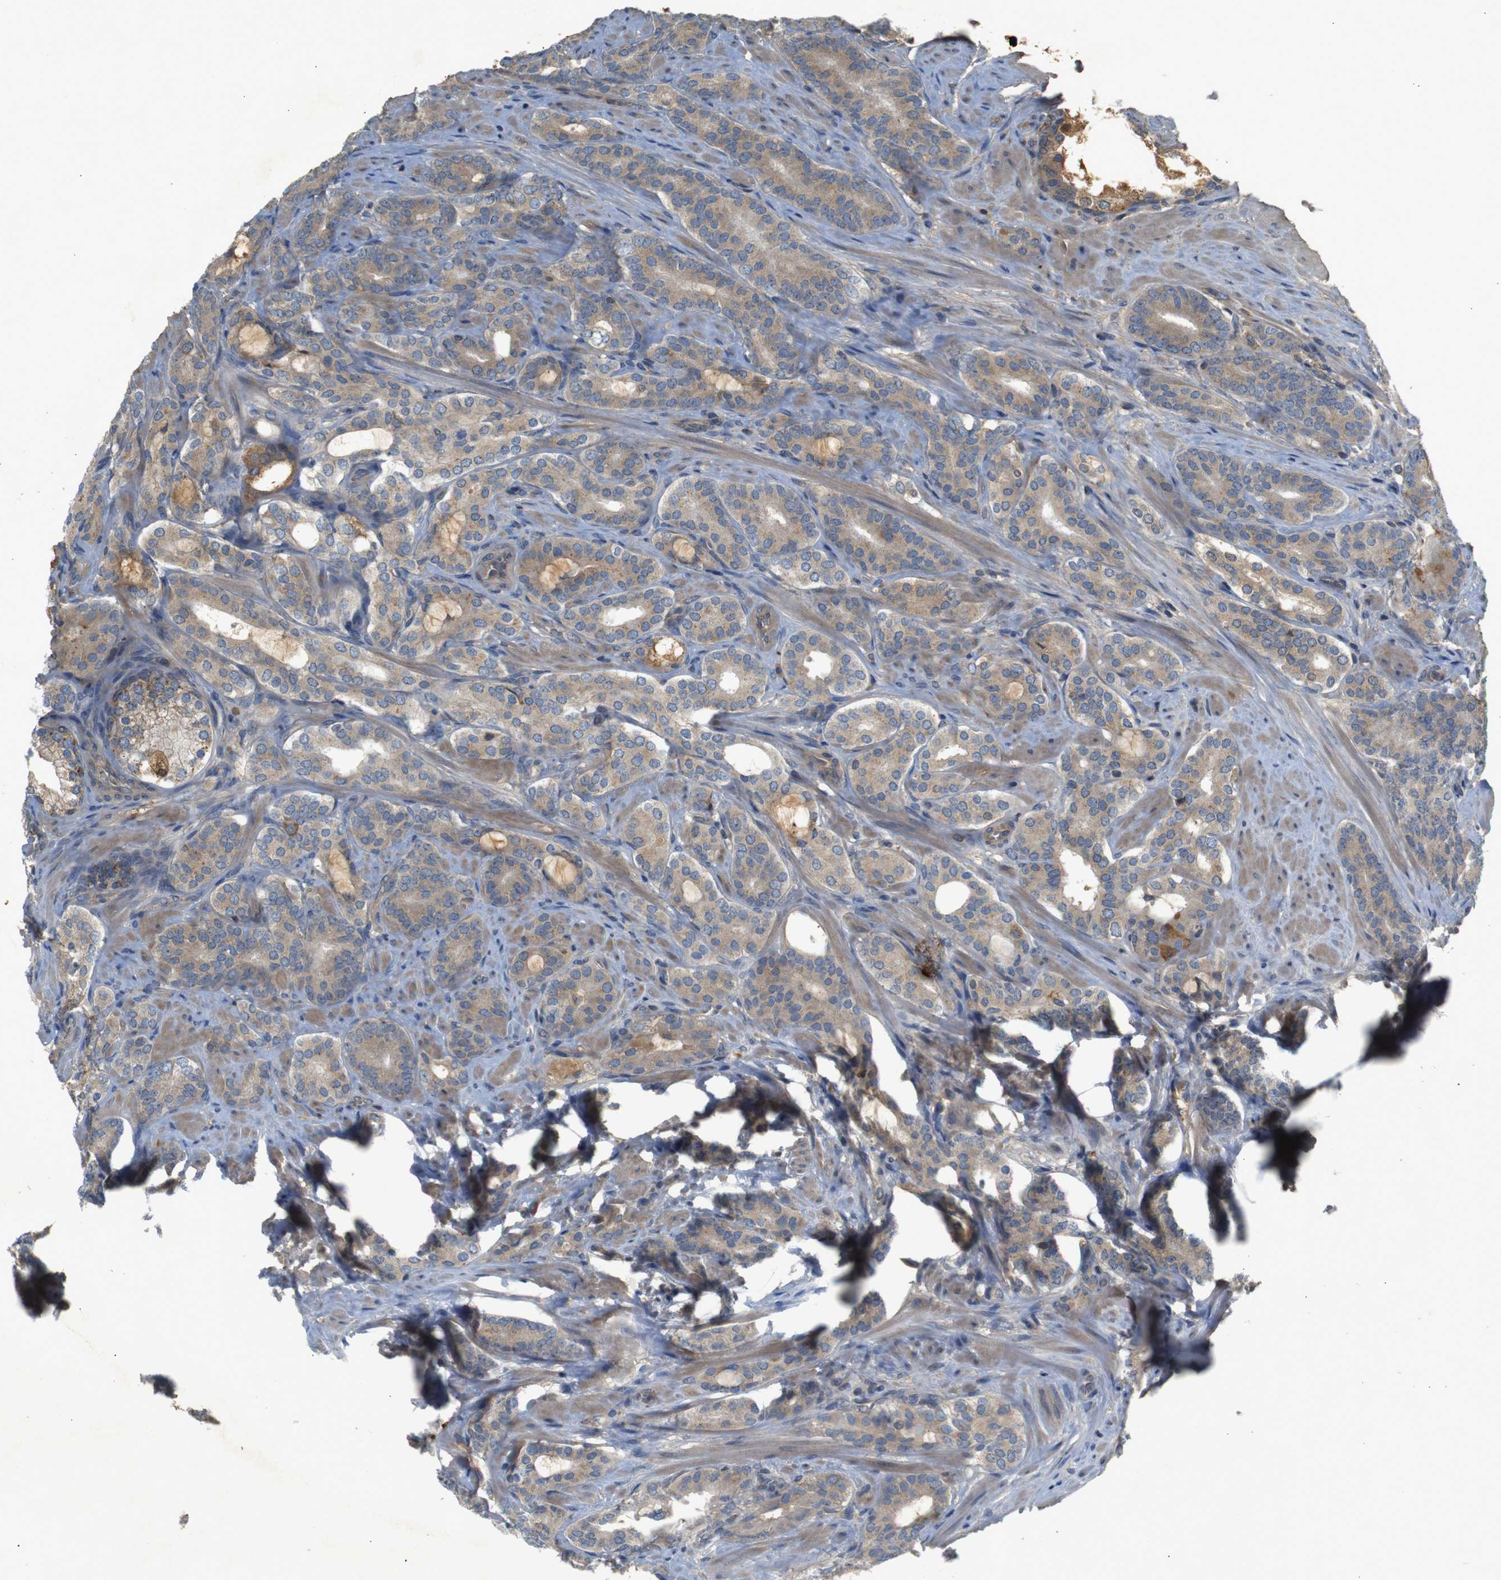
{"staining": {"intensity": "moderate", "quantity": ">75%", "location": "cytoplasmic/membranous"}, "tissue": "prostate cancer", "cell_type": "Tumor cells", "image_type": "cancer", "snomed": [{"axis": "morphology", "description": "Adenocarcinoma, Low grade"}, {"axis": "topography", "description": "Prostate"}], "caption": "IHC micrograph of human prostate cancer (adenocarcinoma (low-grade)) stained for a protein (brown), which demonstrates medium levels of moderate cytoplasmic/membranous positivity in approximately >75% of tumor cells.", "gene": "PTPN1", "patient": {"sex": "male", "age": 63}}